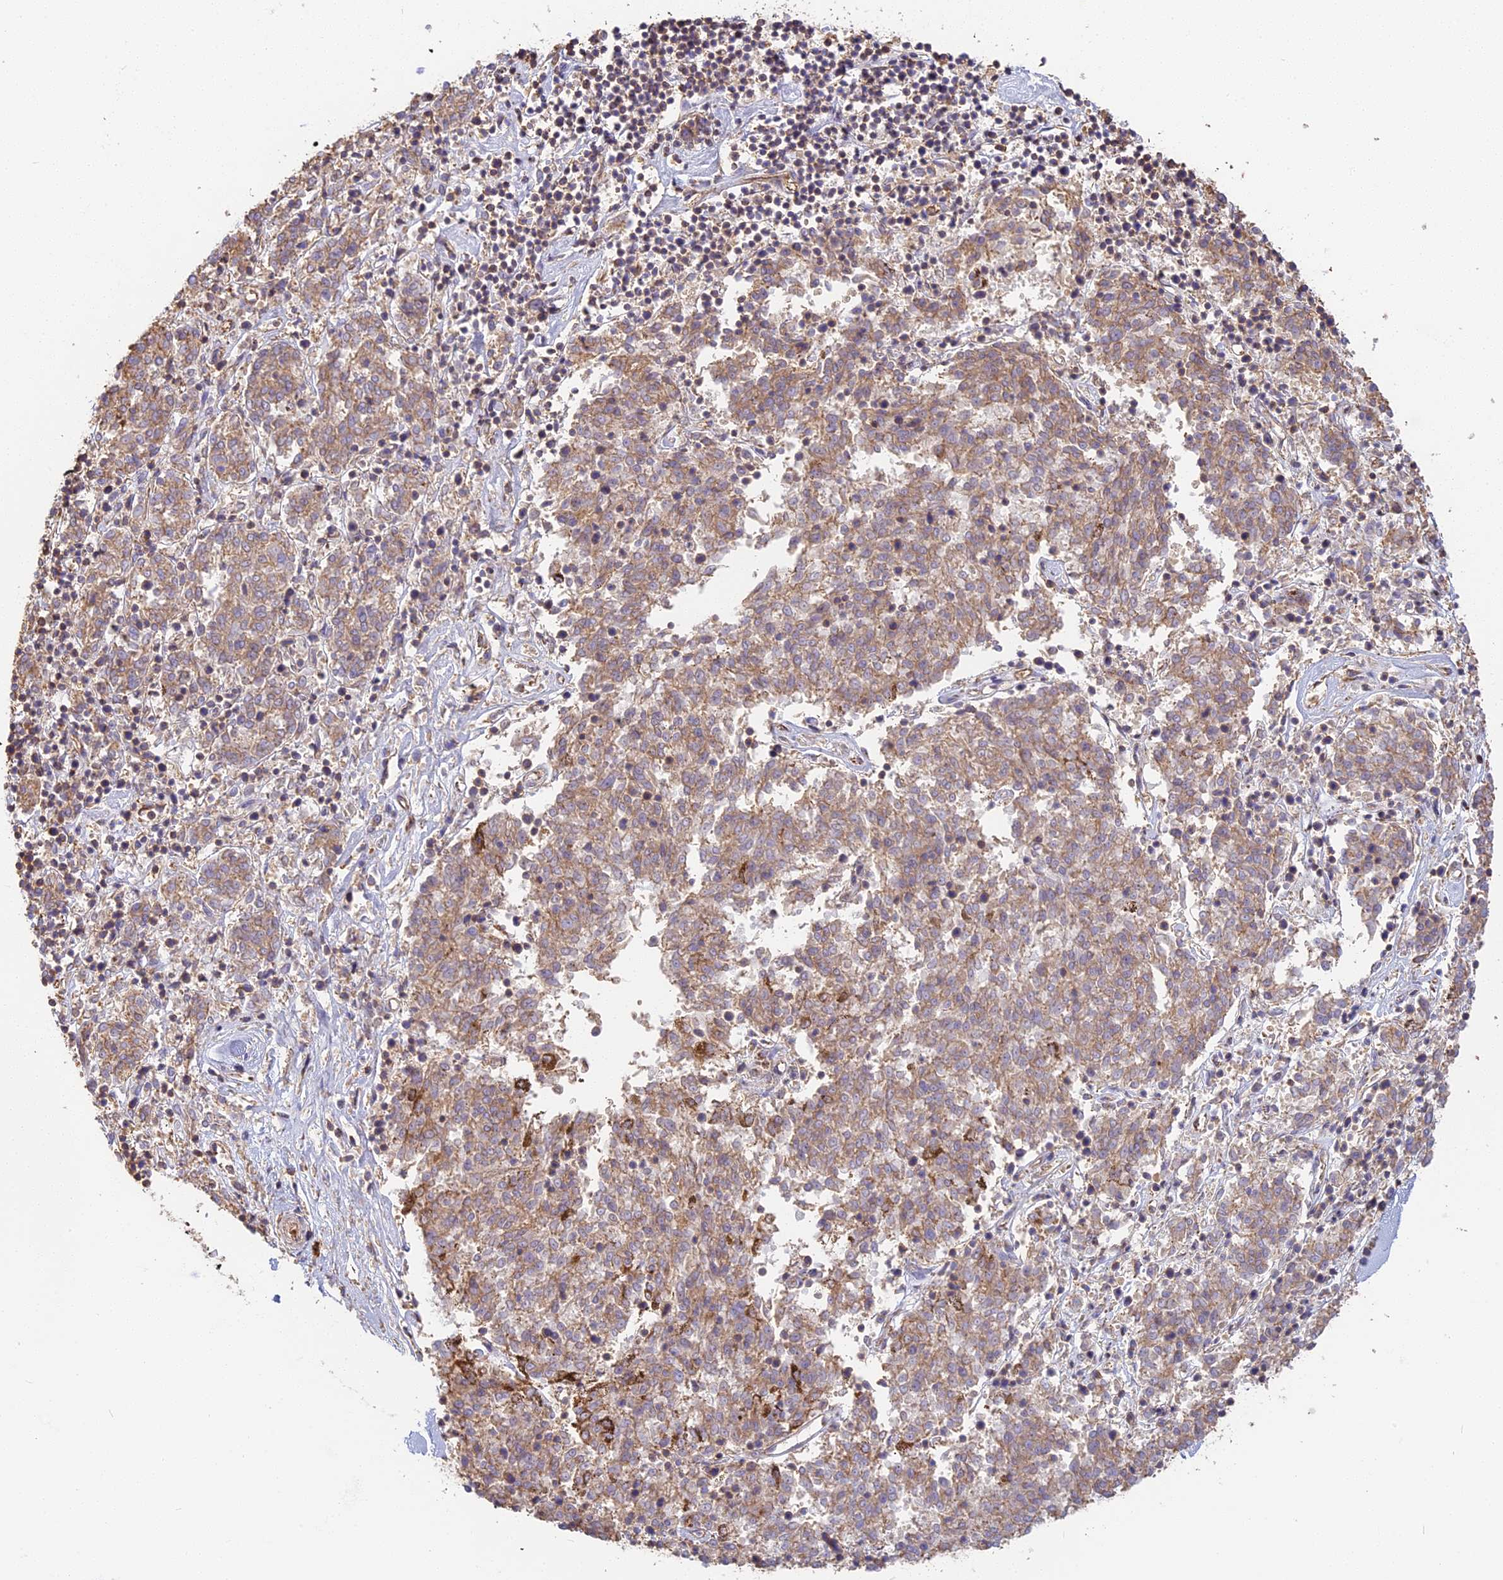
{"staining": {"intensity": "weak", "quantity": ">75%", "location": "cytoplasmic/membranous"}, "tissue": "melanoma", "cell_type": "Tumor cells", "image_type": "cancer", "snomed": [{"axis": "morphology", "description": "Malignant melanoma, NOS"}, {"axis": "topography", "description": "Skin"}], "caption": "Human malignant melanoma stained with a protein marker exhibits weak staining in tumor cells.", "gene": "VPS18", "patient": {"sex": "female", "age": 72}}